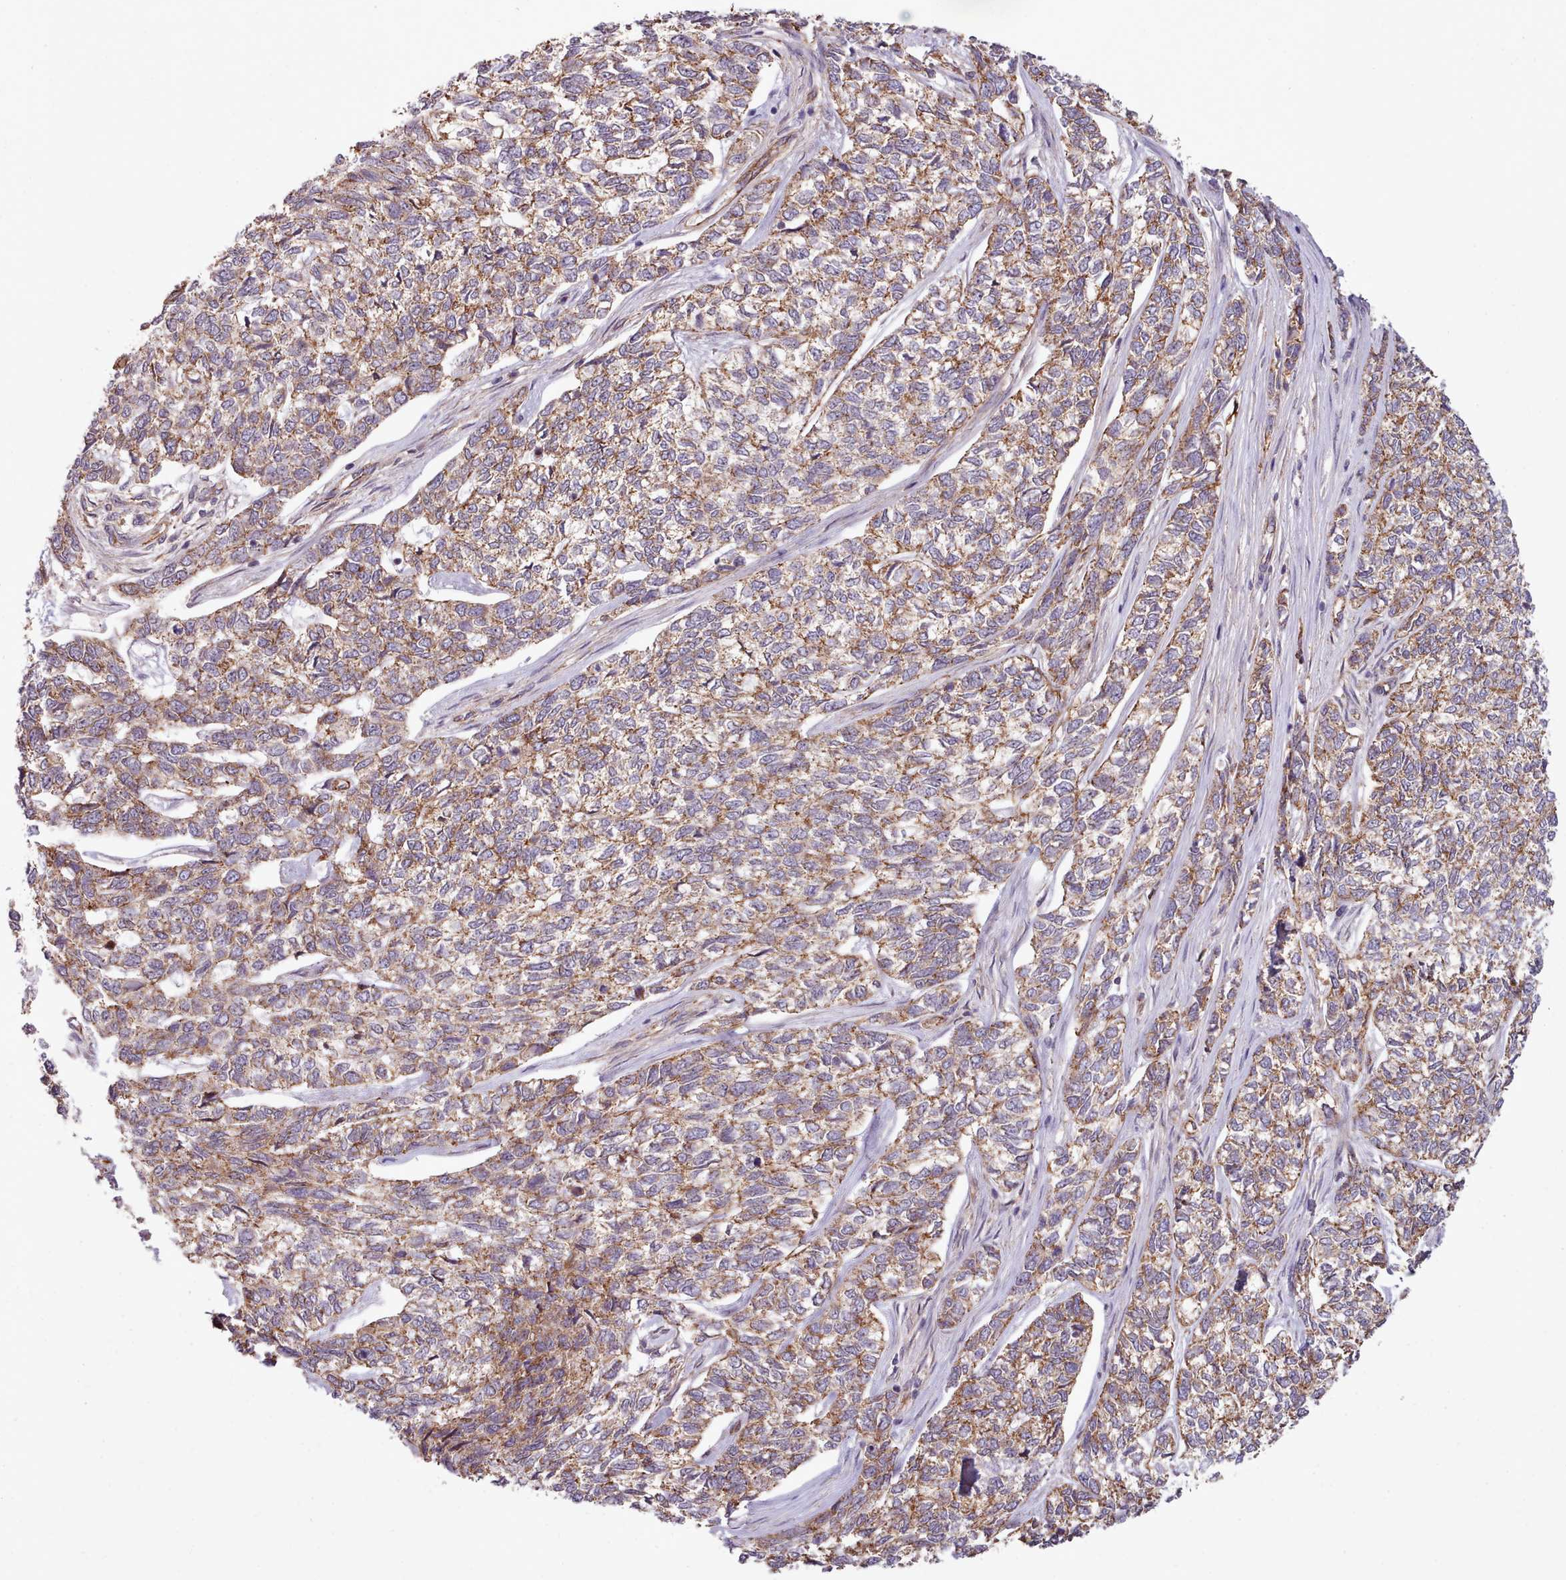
{"staining": {"intensity": "moderate", "quantity": ">75%", "location": "cytoplasmic/membranous"}, "tissue": "skin cancer", "cell_type": "Tumor cells", "image_type": "cancer", "snomed": [{"axis": "morphology", "description": "Basal cell carcinoma"}, {"axis": "topography", "description": "Skin"}], "caption": "Immunohistochemical staining of basal cell carcinoma (skin) shows moderate cytoplasmic/membranous protein staining in about >75% of tumor cells.", "gene": "MRPL46", "patient": {"sex": "female", "age": 65}}